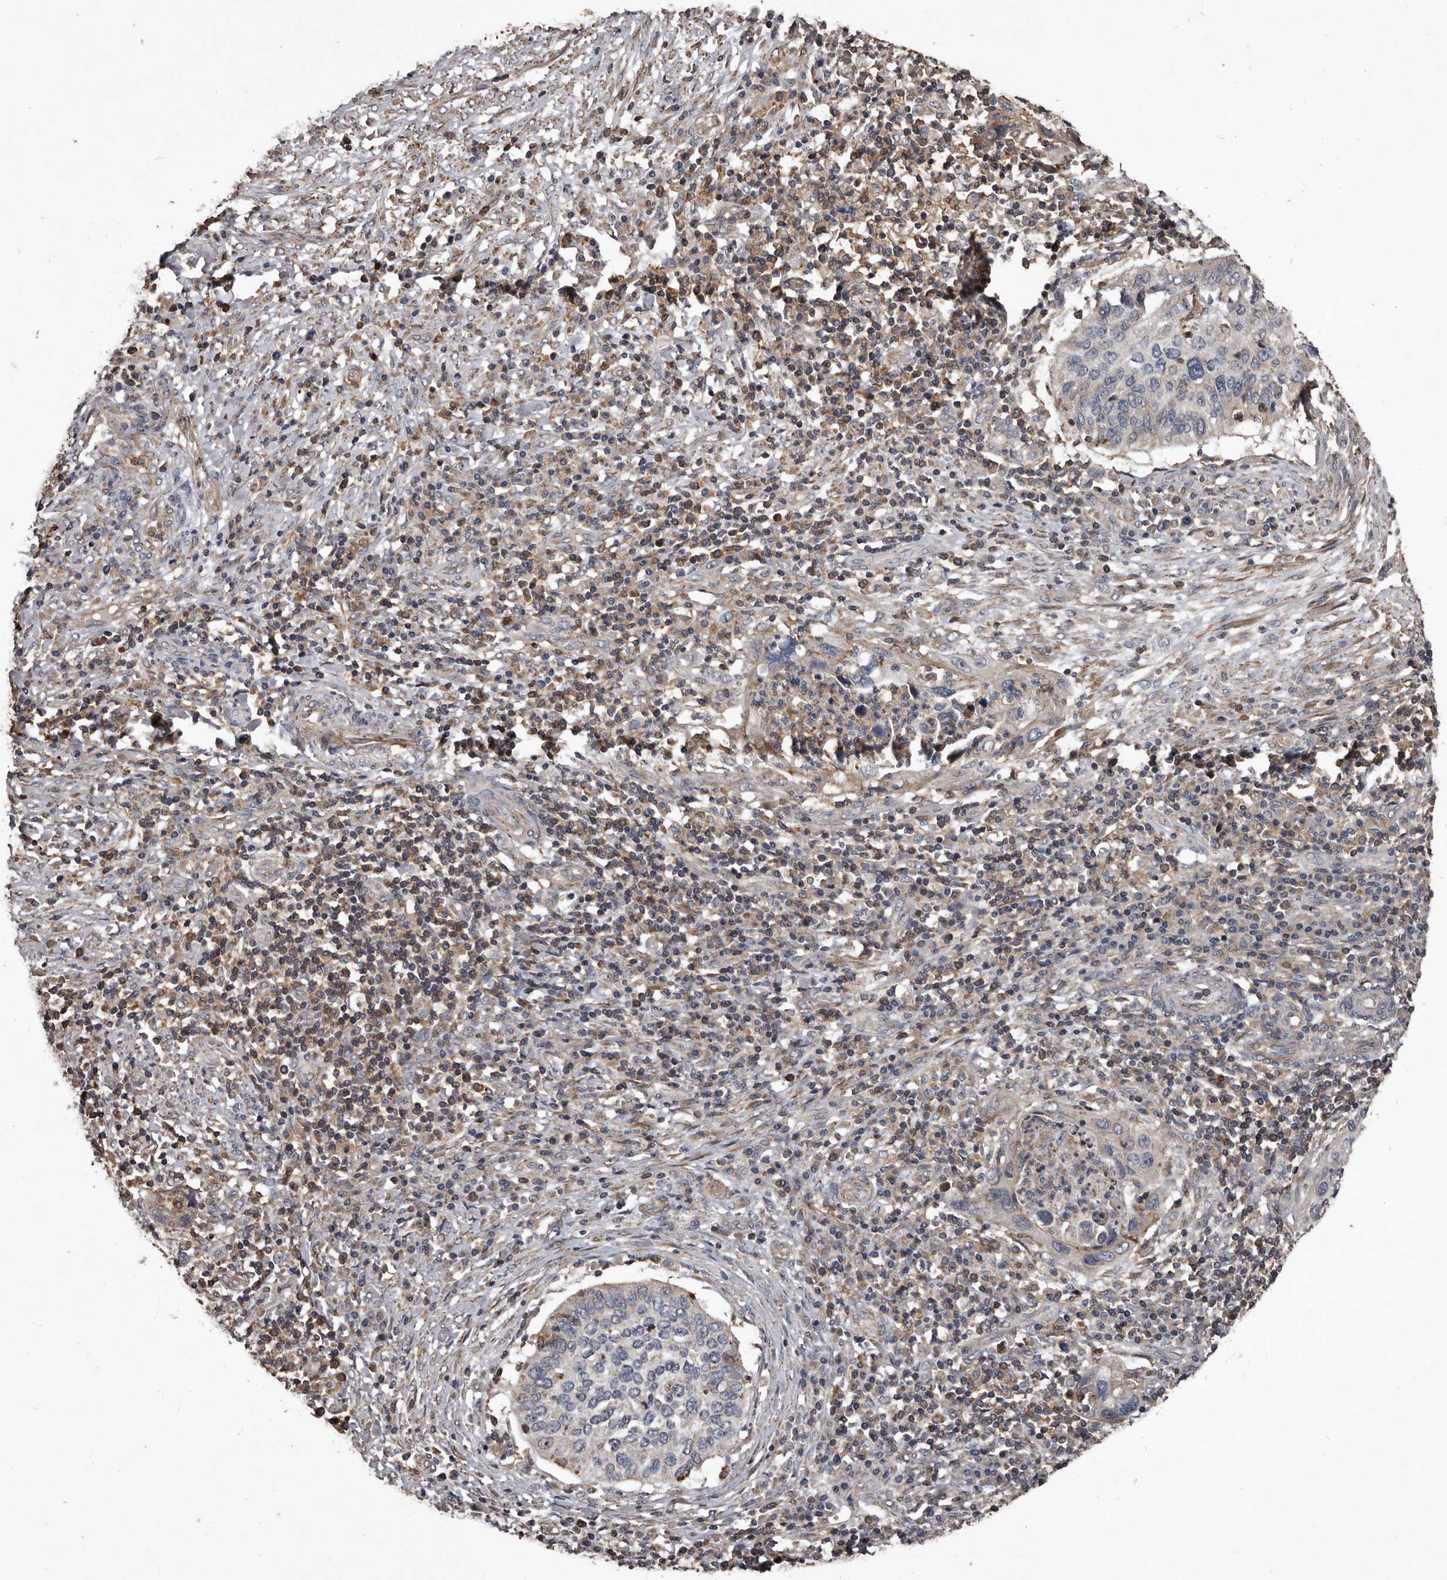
{"staining": {"intensity": "negative", "quantity": "none", "location": "none"}, "tissue": "cervical cancer", "cell_type": "Tumor cells", "image_type": "cancer", "snomed": [{"axis": "morphology", "description": "Squamous cell carcinoma, NOS"}, {"axis": "topography", "description": "Cervix"}], "caption": "Human cervical cancer (squamous cell carcinoma) stained for a protein using IHC demonstrates no staining in tumor cells.", "gene": "GREB1", "patient": {"sex": "female", "age": 38}}